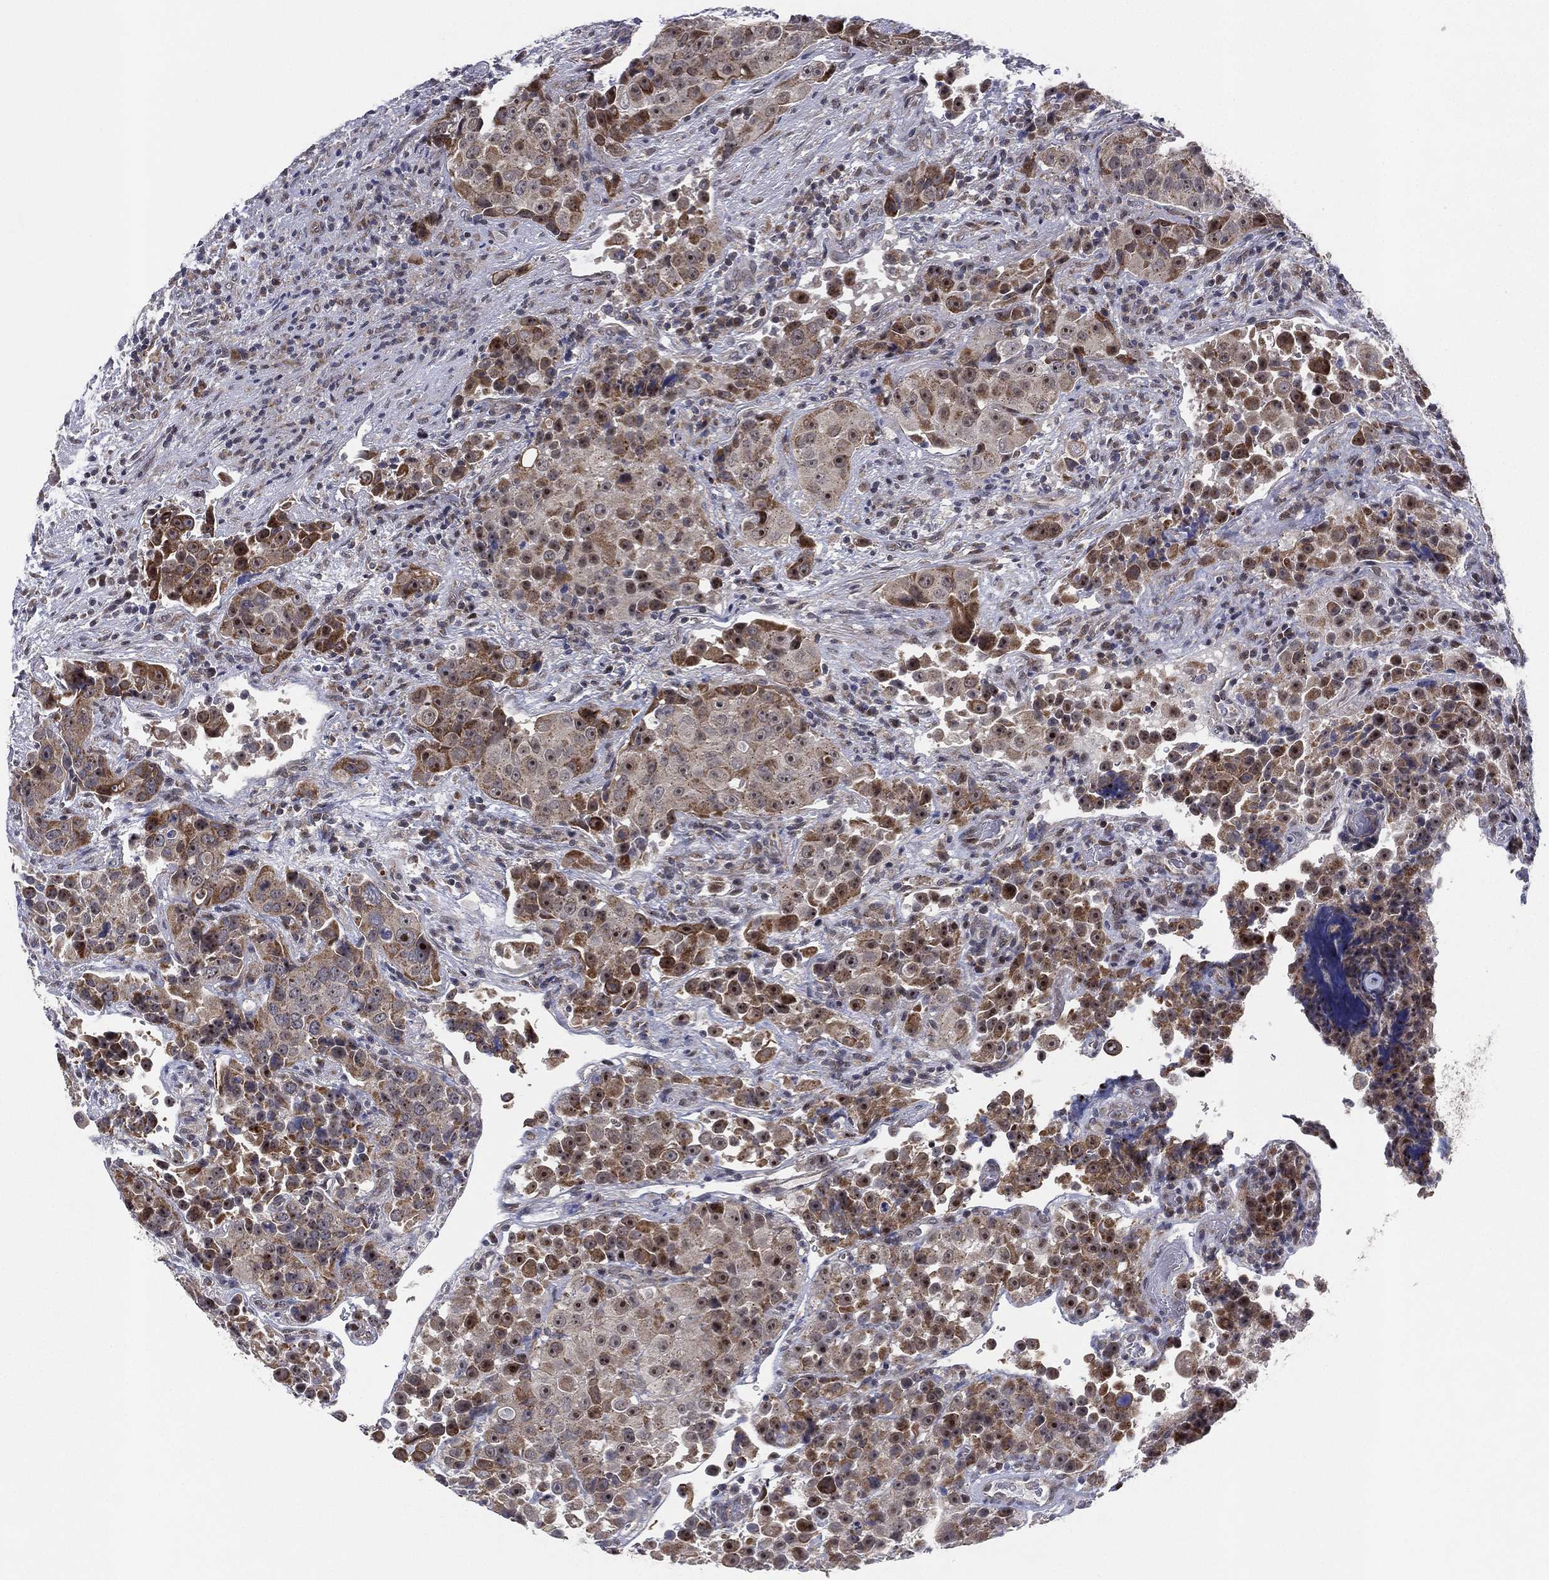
{"staining": {"intensity": "moderate", "quantity": "25%-75%", "location": "cytoplasmic/membranous,nuclear"}, "tissue": "urothelial cancer", "cell_type": "Tumor cells", "image_type": "cancer", "snomed": [{"axis": "morphology", "description": "Urothelial carcinoma, NOS"}, {"axis": "topography", "description": "Urinary bladder"}], "caption": "The image displays immunohistochemical staining of transitional cell carcinoma. There is moderate cytoplasmic/membranous and nuclear staining is present in approximately 25%-75% of tumor cells.", "gene": "KAT14", "patient": {"sex": "male", "age": 52}}